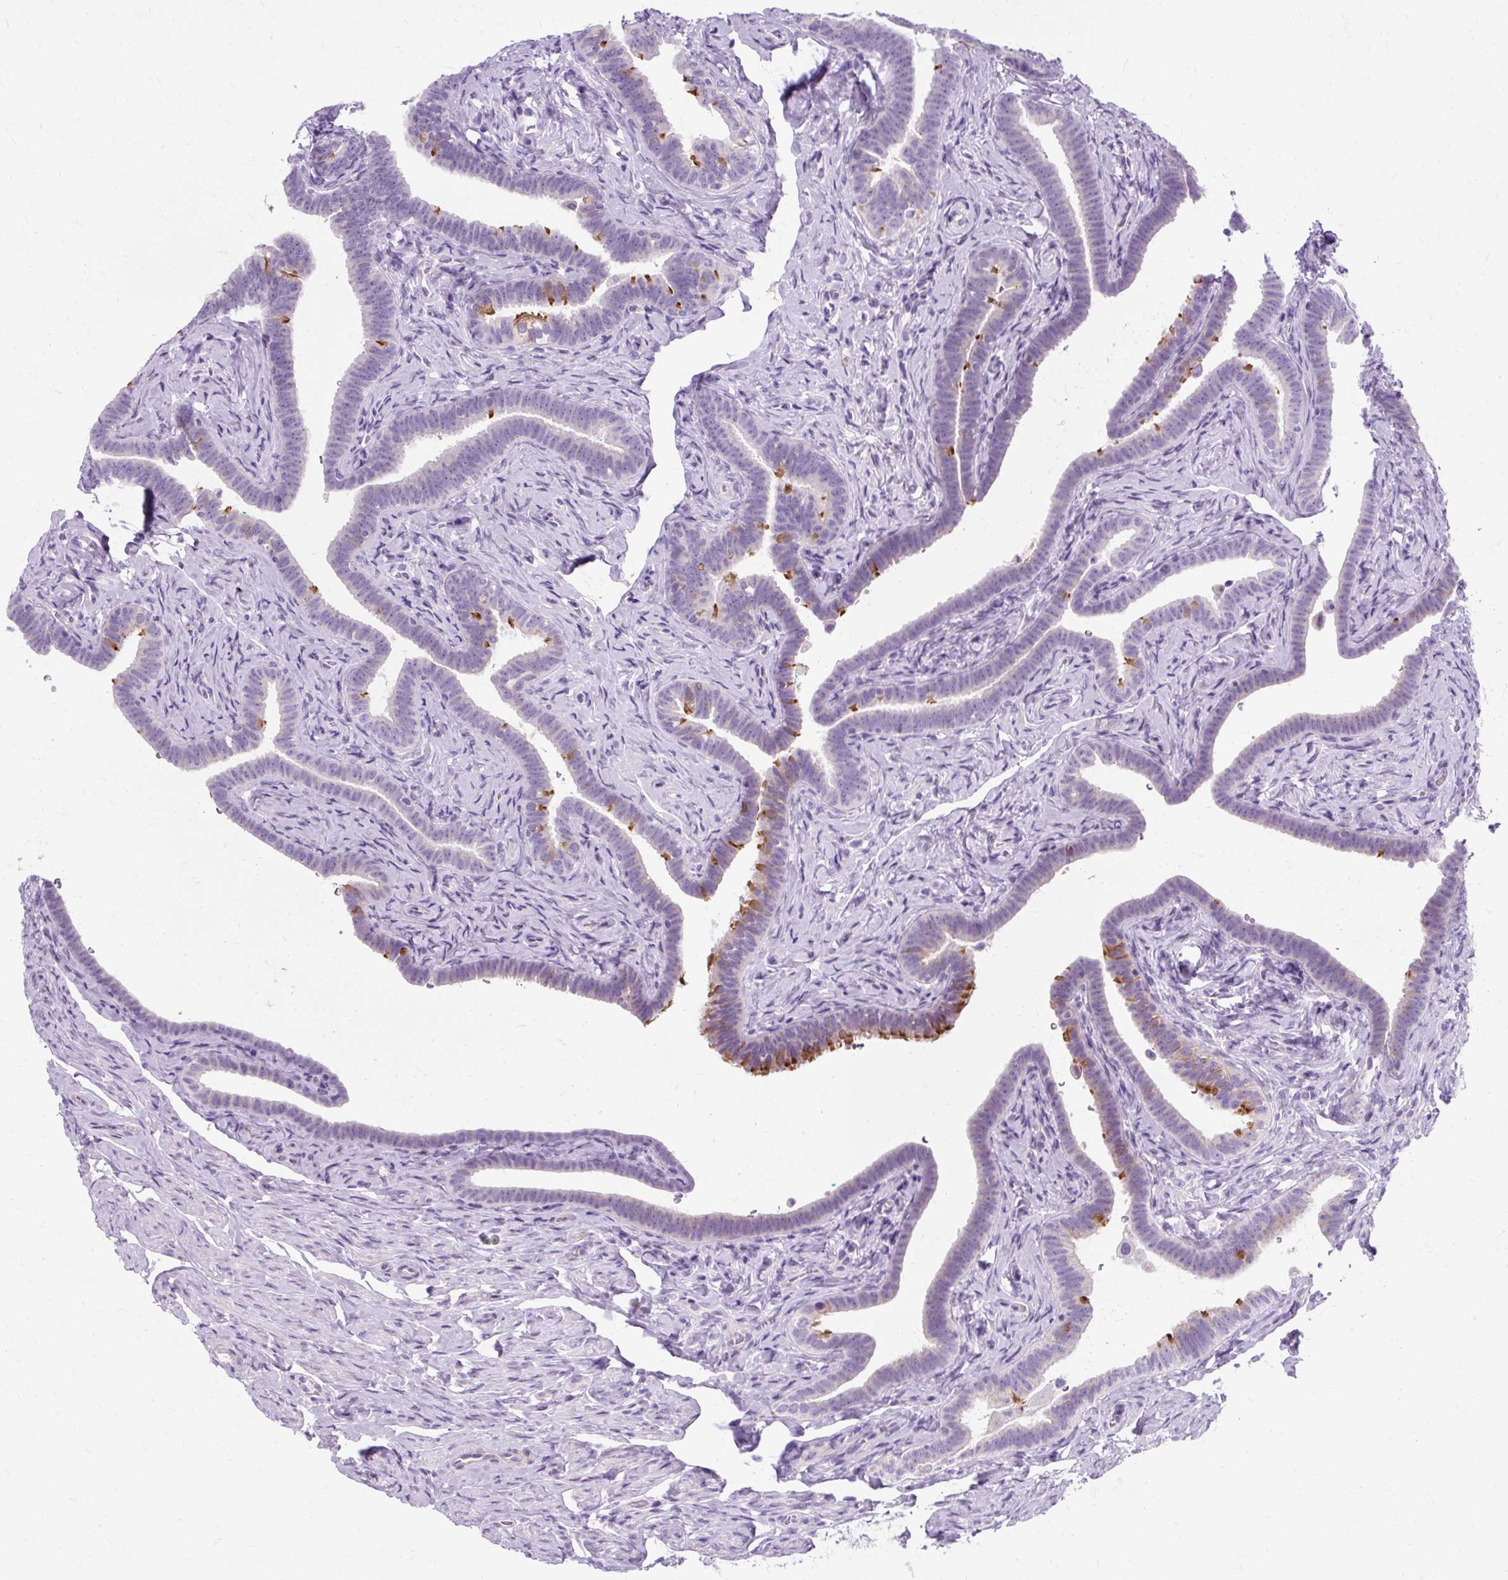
{"staining": {"intensity": "strong", "quantity": "25%-75%", "location": "cytoplasmic/membranous"}, "tissue": "fallopian tube", "cell_type": "Glandular cells", "image_type": "normal", "snomed": [{"axis": "morphology", "description": "Normal tissue, NOS"}, {"axis": "topography", "description": "Fallopian tube"}], "caption": "This micrograph exhibits immunohistochemistry (IHC) staining of unremarkable fallopian tube, with high strong cytoplasmic/membranous staining in about 25%-75% of glandular cells.", "gene": "TMEM89", "patient": {"sex": "female", "age": 69}}